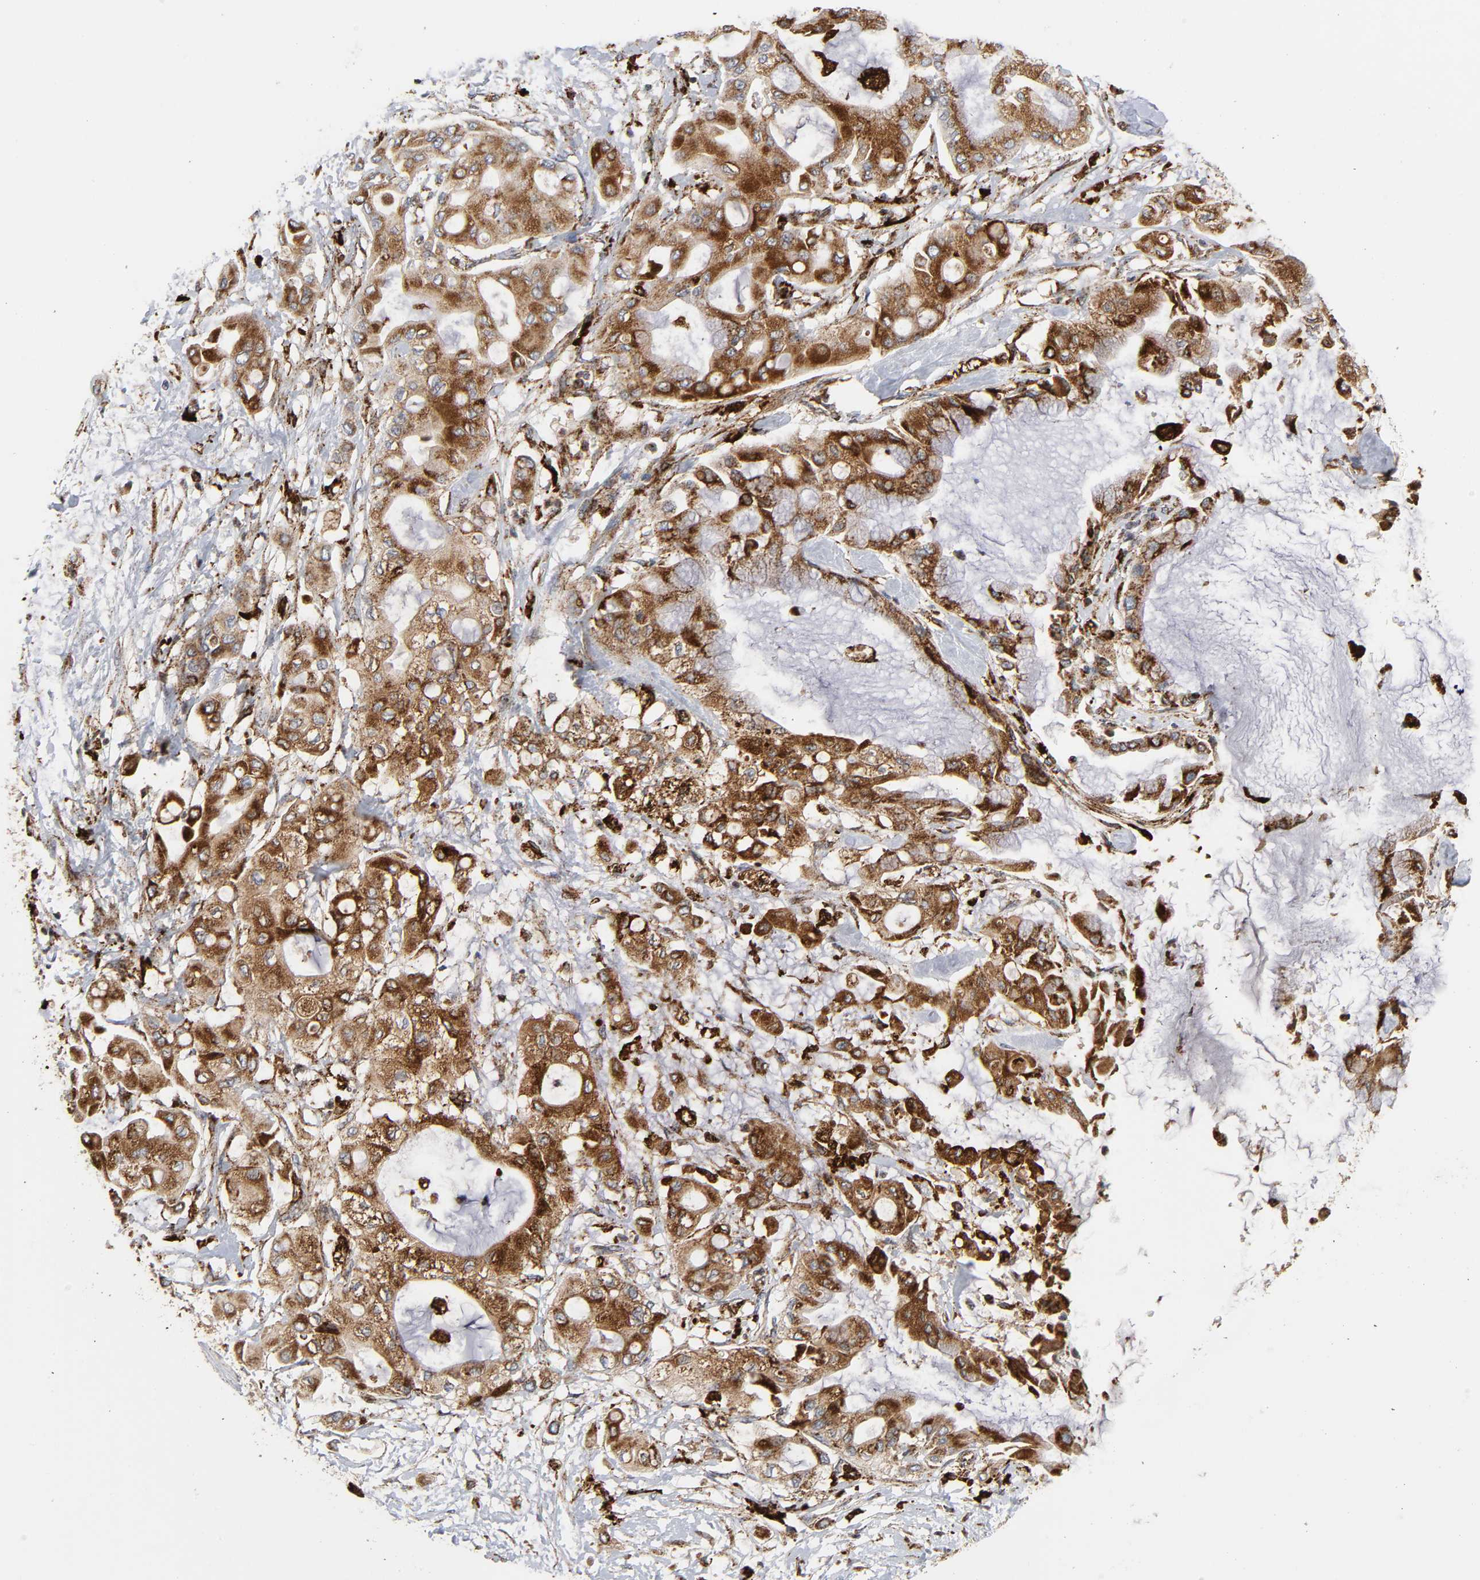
{"staining": {"intensity": "moderate", "quantity": ">75%", "location": "cytoplasmic/membranous"}, "tissue": "pancreatic cancer", "cell_type": "Tumor cells", "image_type": "cancer", "snomed": [{"axis": "morphology", "description": "Adenocarcinoma, NOS"}, {"axis": "morphology", "description": "Adenocarcinoma, metastatic, NOS"}, {"axis": "topography", "description": "Lymph node"}, {"axis": "topography", "description": "Pancreas"}, {"axis": "topography", "description": "Duodenum"}], "caption": "Immunohistochemistry (IHC) of pancreatic adenocarcinoma reveals medium levels of moderate cytoplasmic/membranous staining in about >75% of tumor cells. The protein of interest is stained brown, and the nuclei are stained in blue (DAB (3,3'-diaminobenzidine) IHC with brightfield microscopy, high magnification).", "gene": "PSAP", "patient": {"sex": "female", "age": 64}}